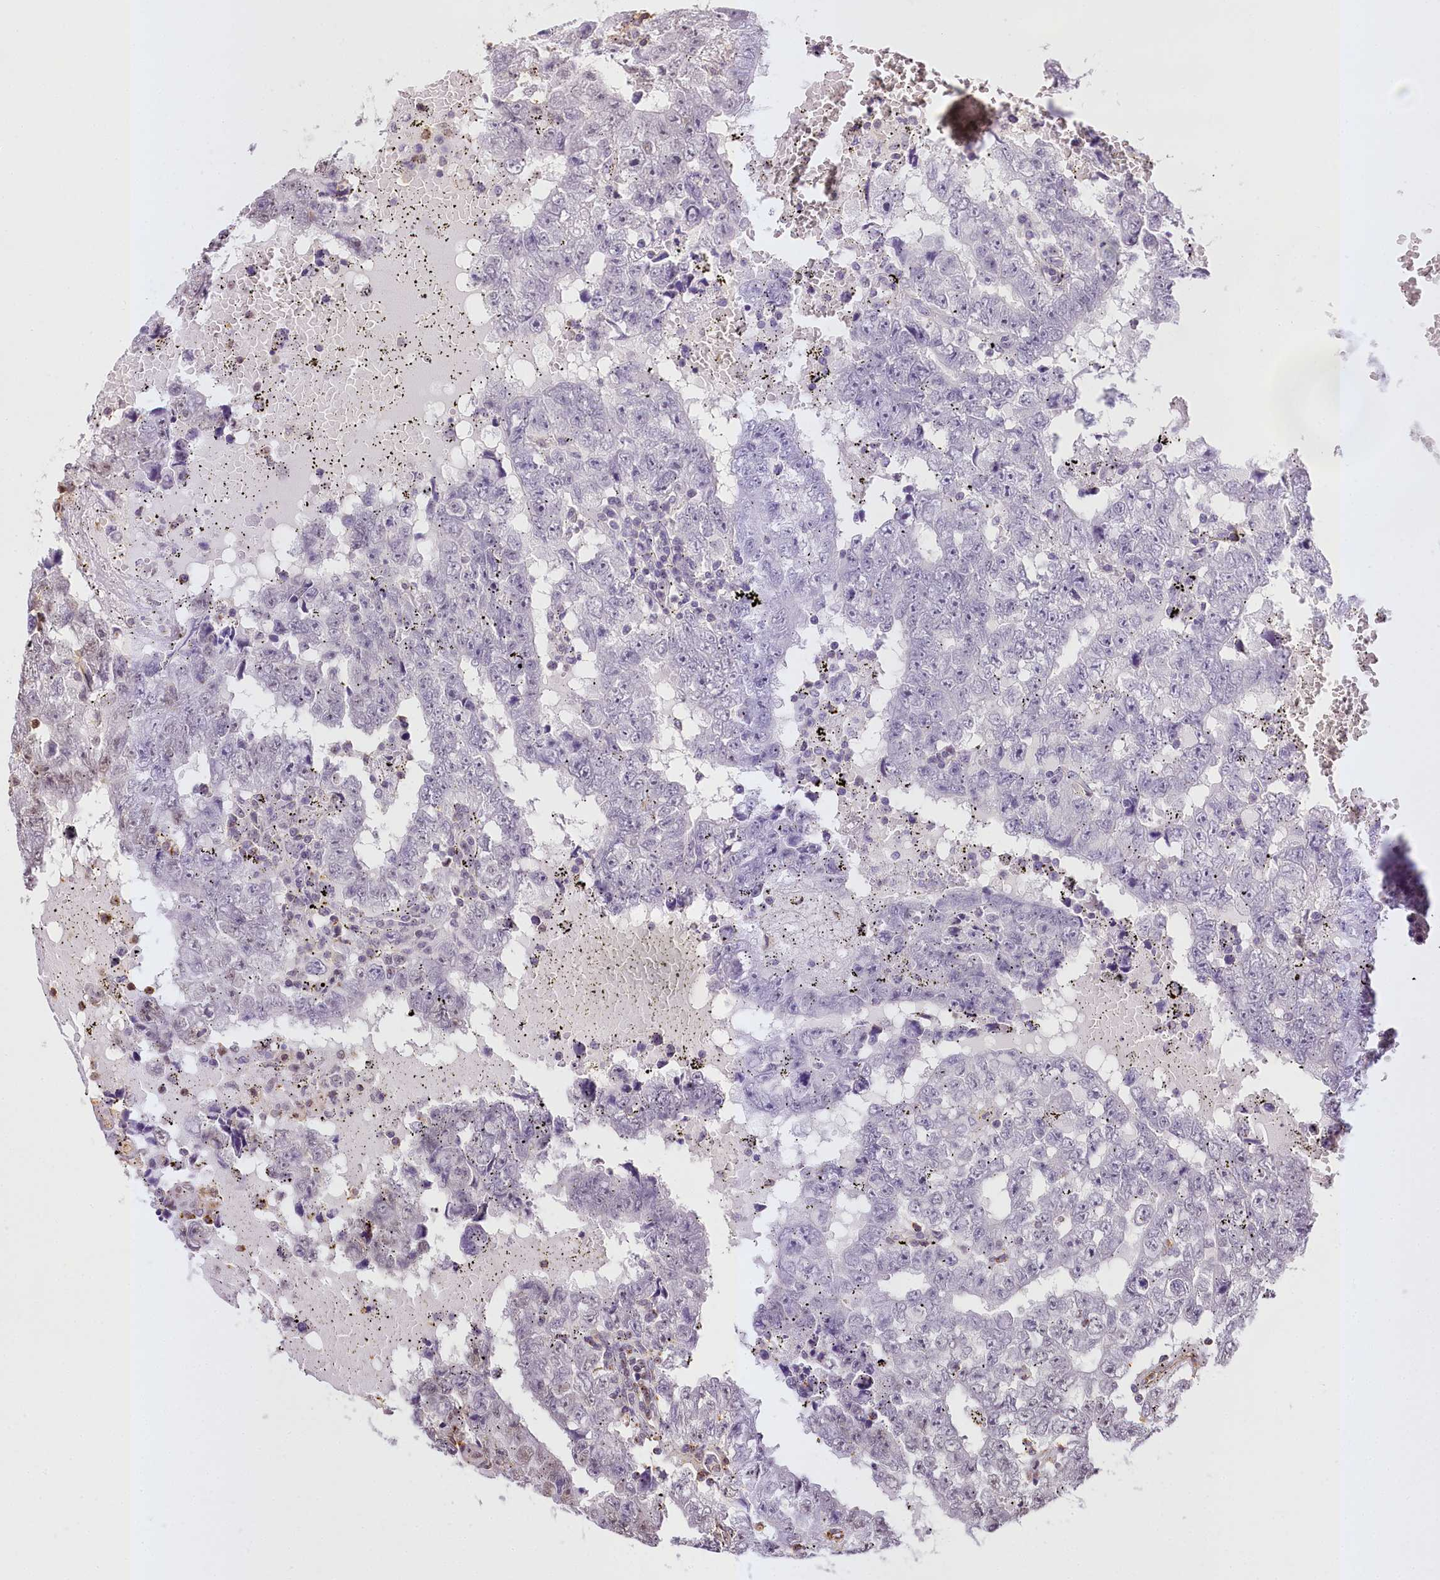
{"staining": {"intensity": "negative", "quantity": "none", "location": "none"}, "tissue": "testis cancer", "cell_type": "Tumor cells", "image_type": "cancer", "snomed": [{"axis": "morphology", "description": "Carcinoma, Embryonal, NOS"}, {"axis": "topography", "description": "Testis"}], "caption": "Tumor cells are negative for protein expression in human testis cancer.", "gene": "PPP4C", "patient": {"sex": "male", "age": 25}}